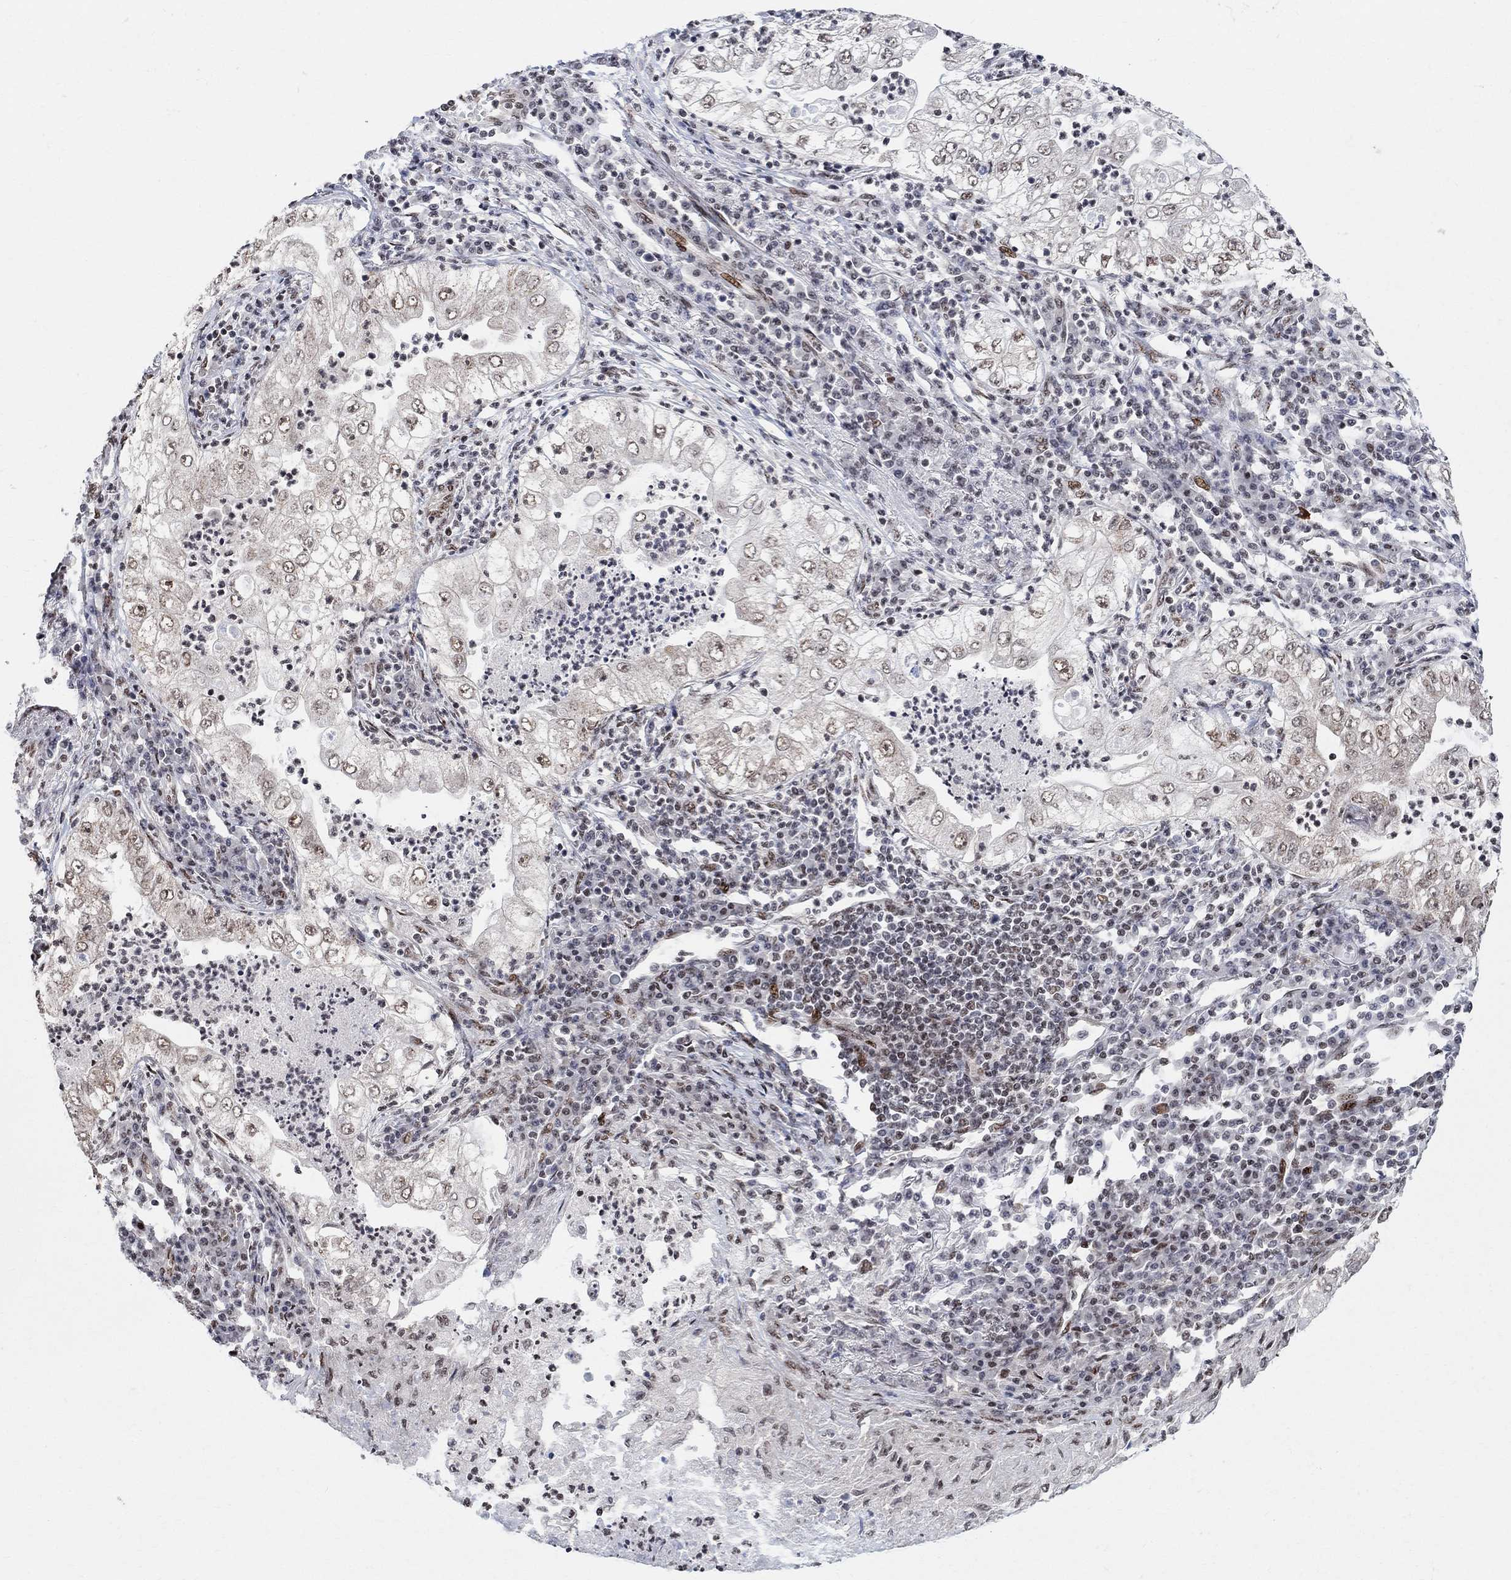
{"staining": {"intensity": "moderate", "quantity": "<25%", "location": "nuclear"}, "tissue": "lung cancer", "cell_type": "Tumor cells", "image_type": "cancer", "snomed": [{"axis": "morphology", "description": "Adenocarcinoma, NOS"}, {"axis": "topography", "description": "Lung"}], "caption": "Moderate nuclear protein positivity is present in approximately <25% of tumor cells in lung cancer. The staining is performed using DAB brown chromogen to label protein expression. The nuclei are counter-stained blue using hematoxylin.", "gene": "E4F1", "patient": {"sex": "female", "age": 73}}